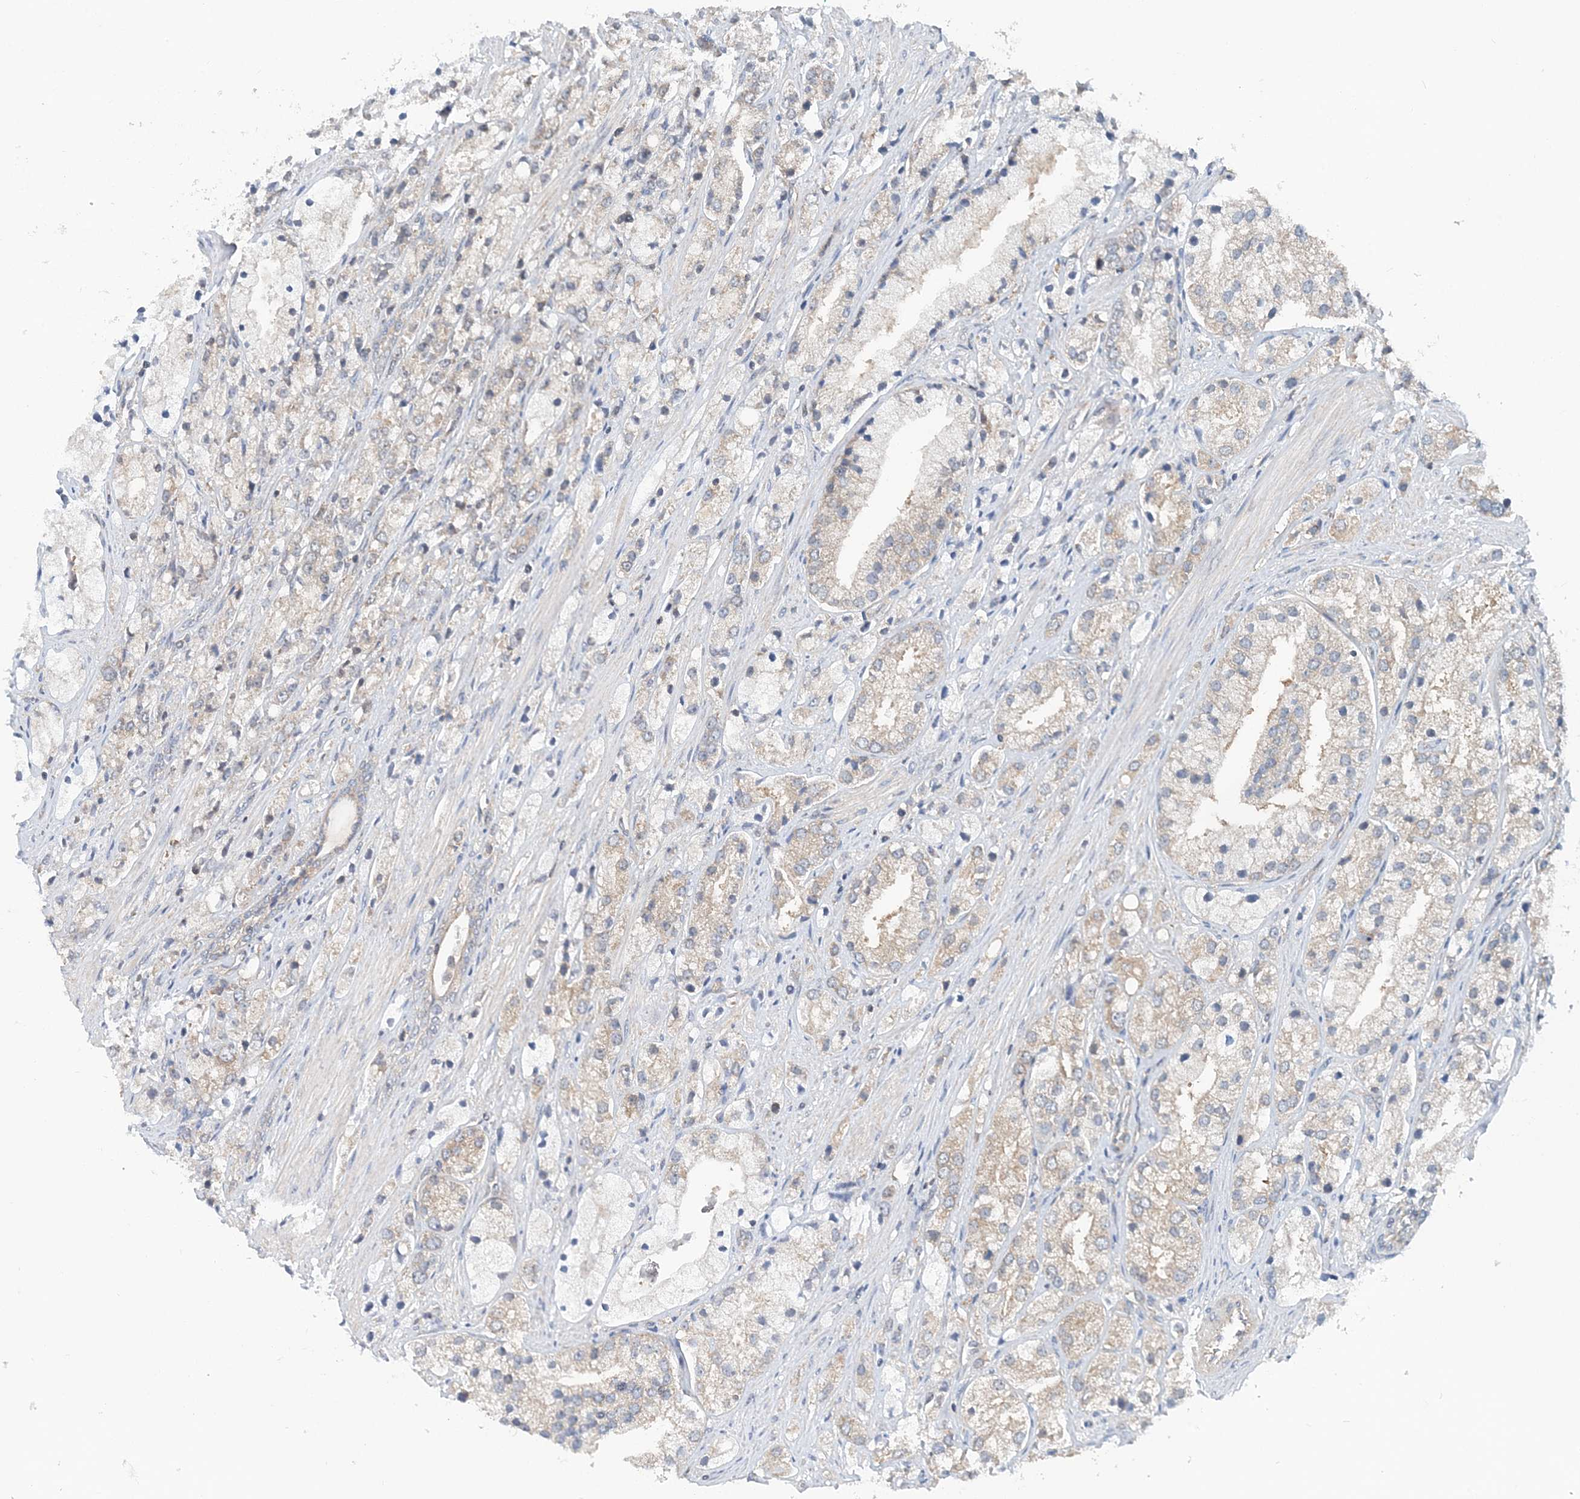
{"staining": {"intensity": "negative", "quantity": "none", "location": "none"}, "tissue": "prostate cancer", "cell_type": "Tumor cells", "image_type": "cancer", "snomed": [{"axis": "morphology", "description": "Adenocarcinoma, High grade"}, {"axis": "topography", "description": "Prostate"}], "caption": "A high-resolution micrograph shows IHC staining of prostate cancer (adenocarcinoma (high-grade)), which displays no significant expression in tumor cells. The staining was performed using DAB to visualize the protein expression in brown, while the nuclei were stained in blue with hematoxylin (Magnification: 20x).", "gene": "MOB4", "patient": {"sex": "male", "age": 50}}